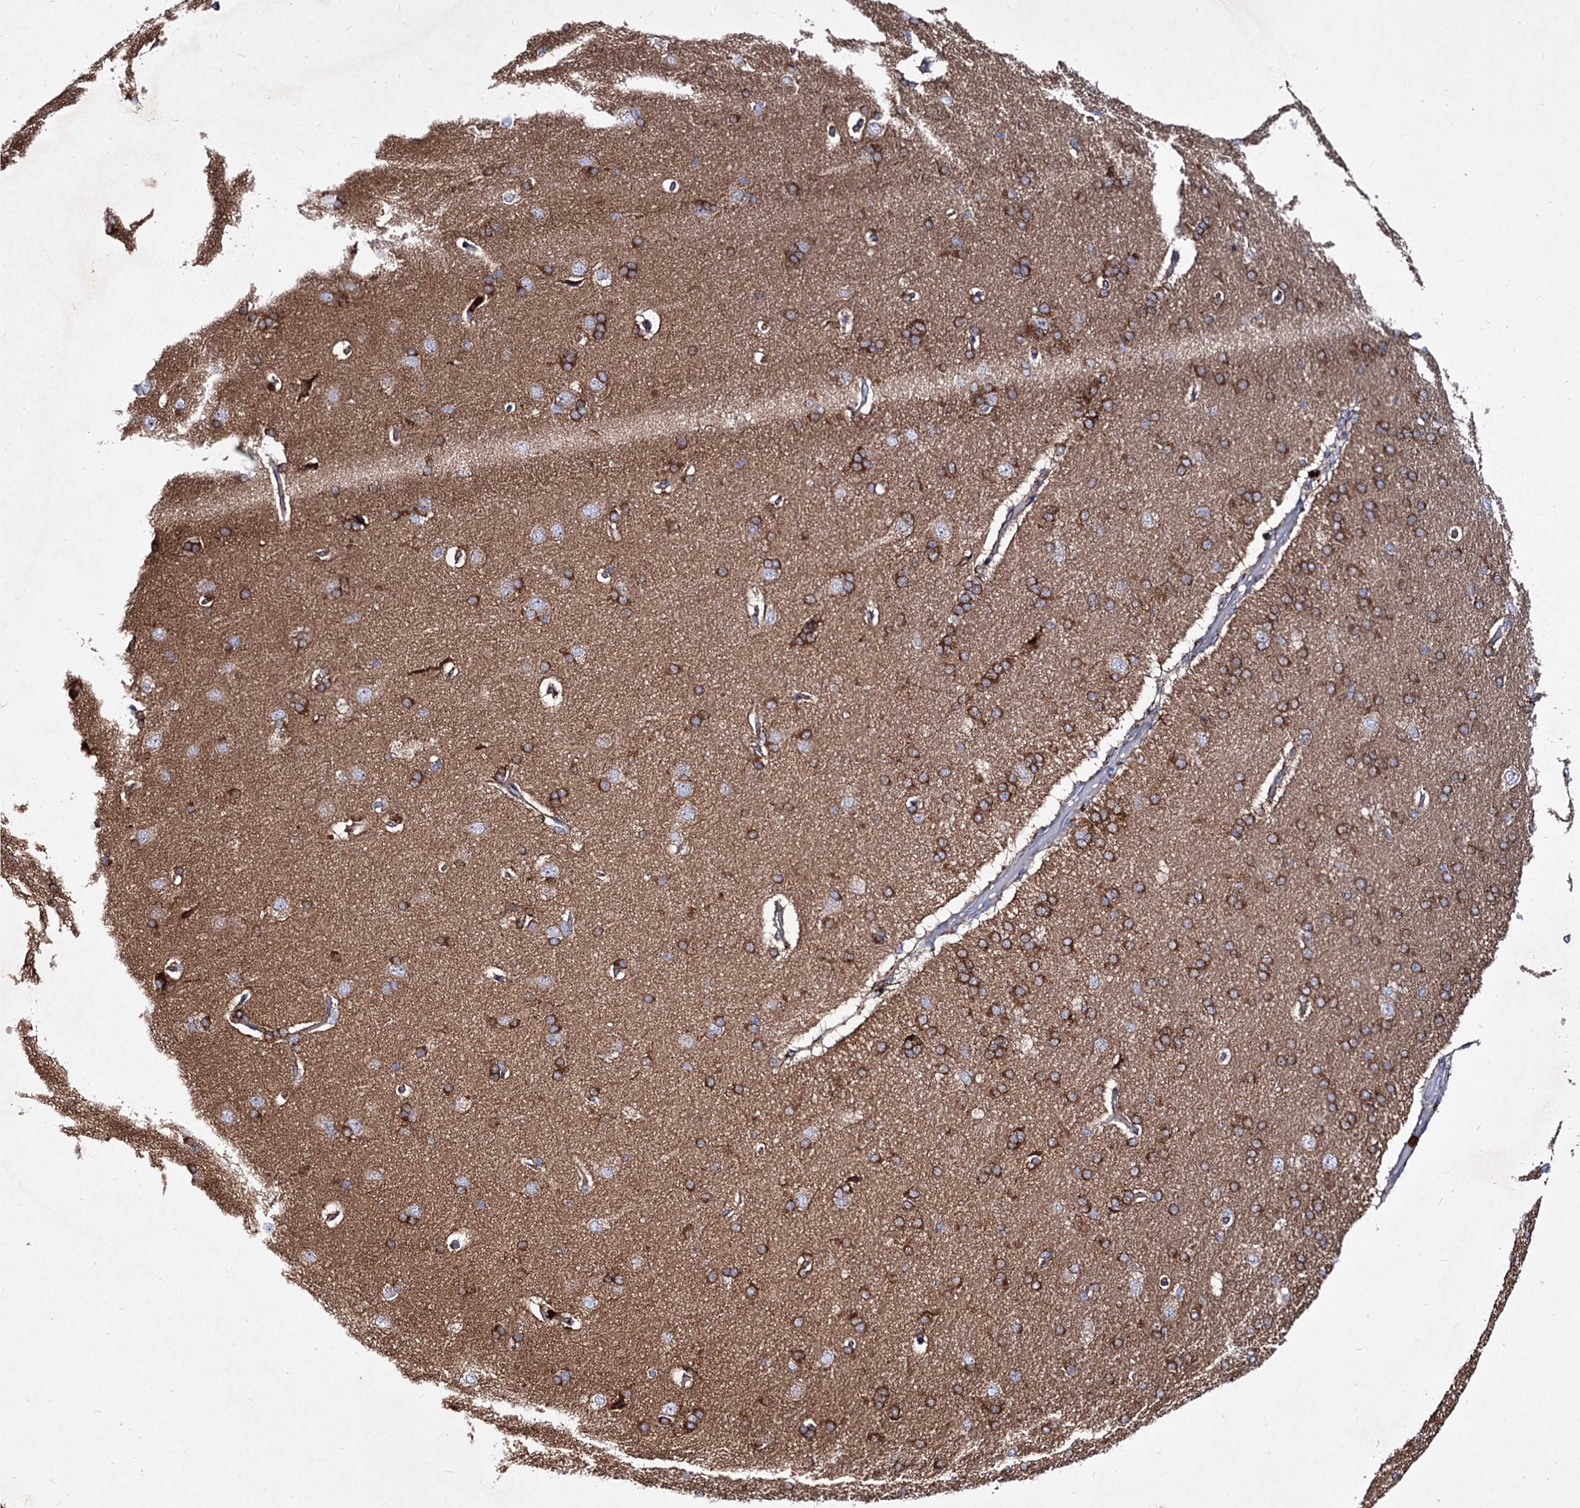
{"staining": {"intensity": "weak", "quantity": ">75%", "location": "cytoplasmic/membranous"}, "tissue": "cerebral cortex", "cell_type": "Endothelial cells", "image_type": "normal", "snomed": [{"axis": "morphology", "description": "Normal tissue, NOS"}, {"axis": "topography", "description": "Cerebral cortex"}], "caption": "This photomicrograph exhibits immunohistochemistry (IHC) staining of unremarkable human cerebral cortex, with low weak cytoplasmic/membranous positivity in about >75% of endothelial cells.", "gene": "ACAD9", "patient": {"sex": "male", "age": 62}}